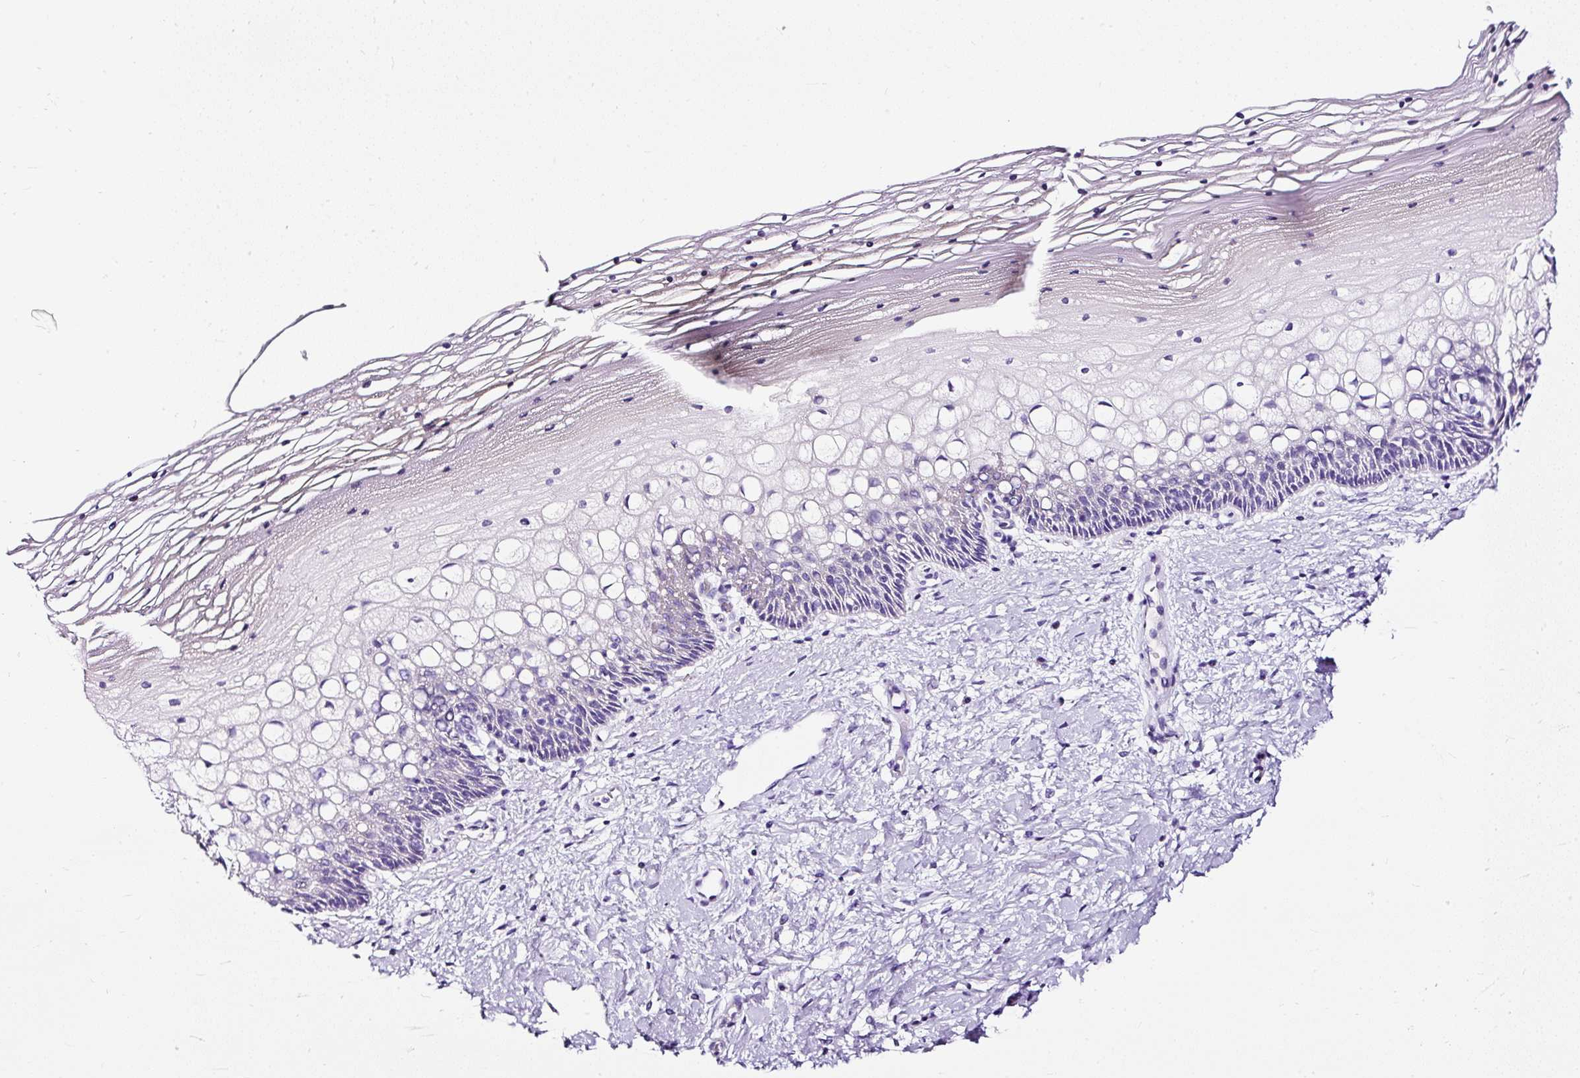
{"staining": {"intensity": "negative", "quantity": "none", "location": "none"}, "tissue": "cervix", "cell_type": "Glandular cells", "image_type": "normal", "snomed": [{"axis": "morphology", "description": "Normal tissue, NOS"}, {"axis": "topography", "description": "Cervix"}], "caption": "Photomicrograph shows no protein expression in glandular cells of unremarkable cervix.", "gene": "STOX2", "patient": {"sex": "female", "age": 36}}